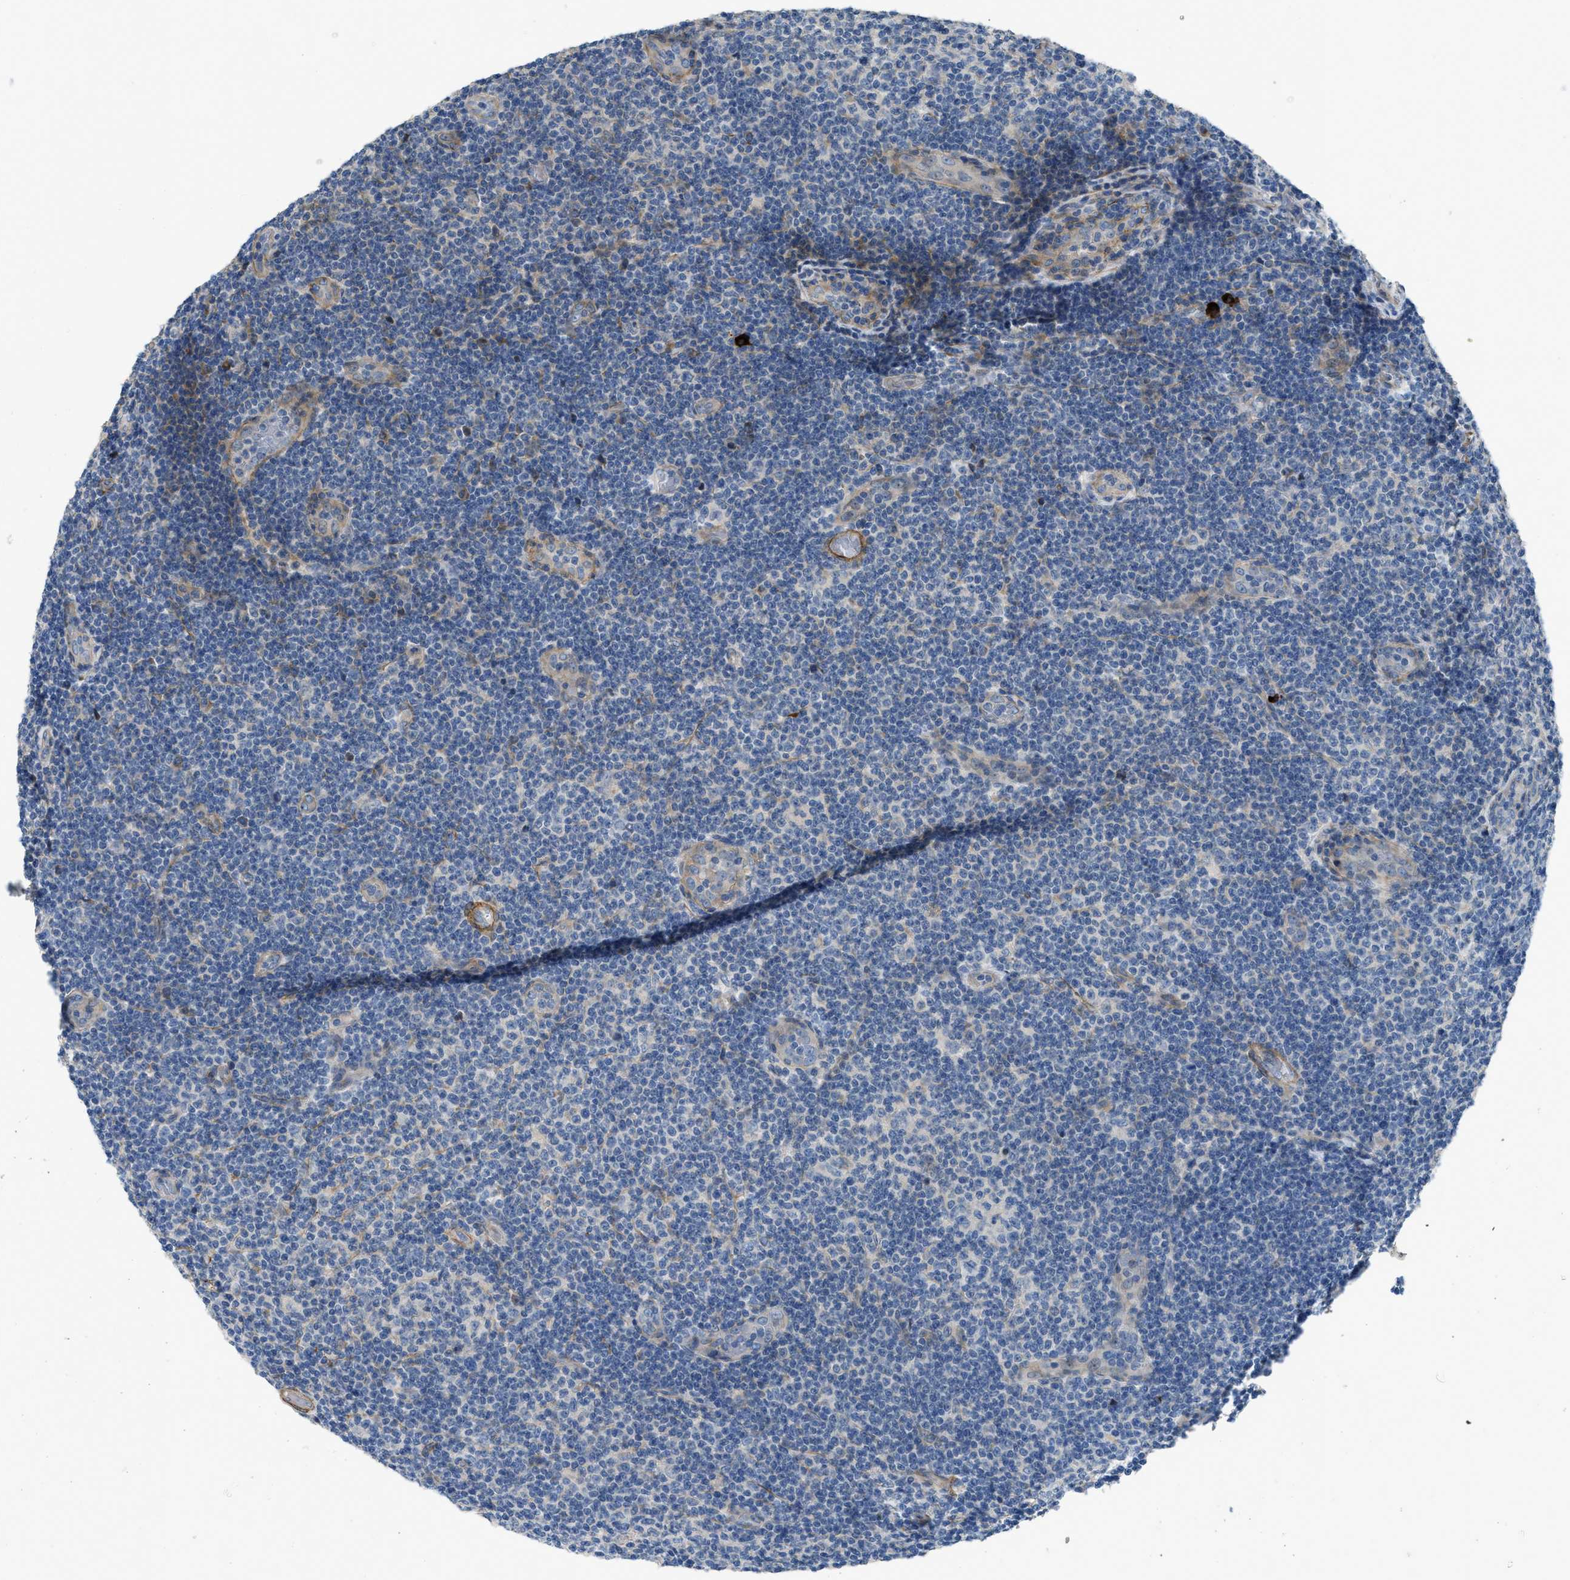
{"staining": {"intensity": "weak", "quantity": "<25%", "location": "cytoplasmic/membranous"}, "tissue": "lymphoma", "cell_type": "Tumor cells", "image_type": "cancer", "snomed": [{"axis": "morphology", "description": "Malignant lymphoma, non-Hodgkin's type, Low grade"}, {"axis": "topography", "description": "Lymph node"}], "caption": "Immunohistochemical staining of lymphoma displays no significant staining in tumor cells.", "gene": "BMPR1A", "patient": {"sex": "male", "age": 83}}